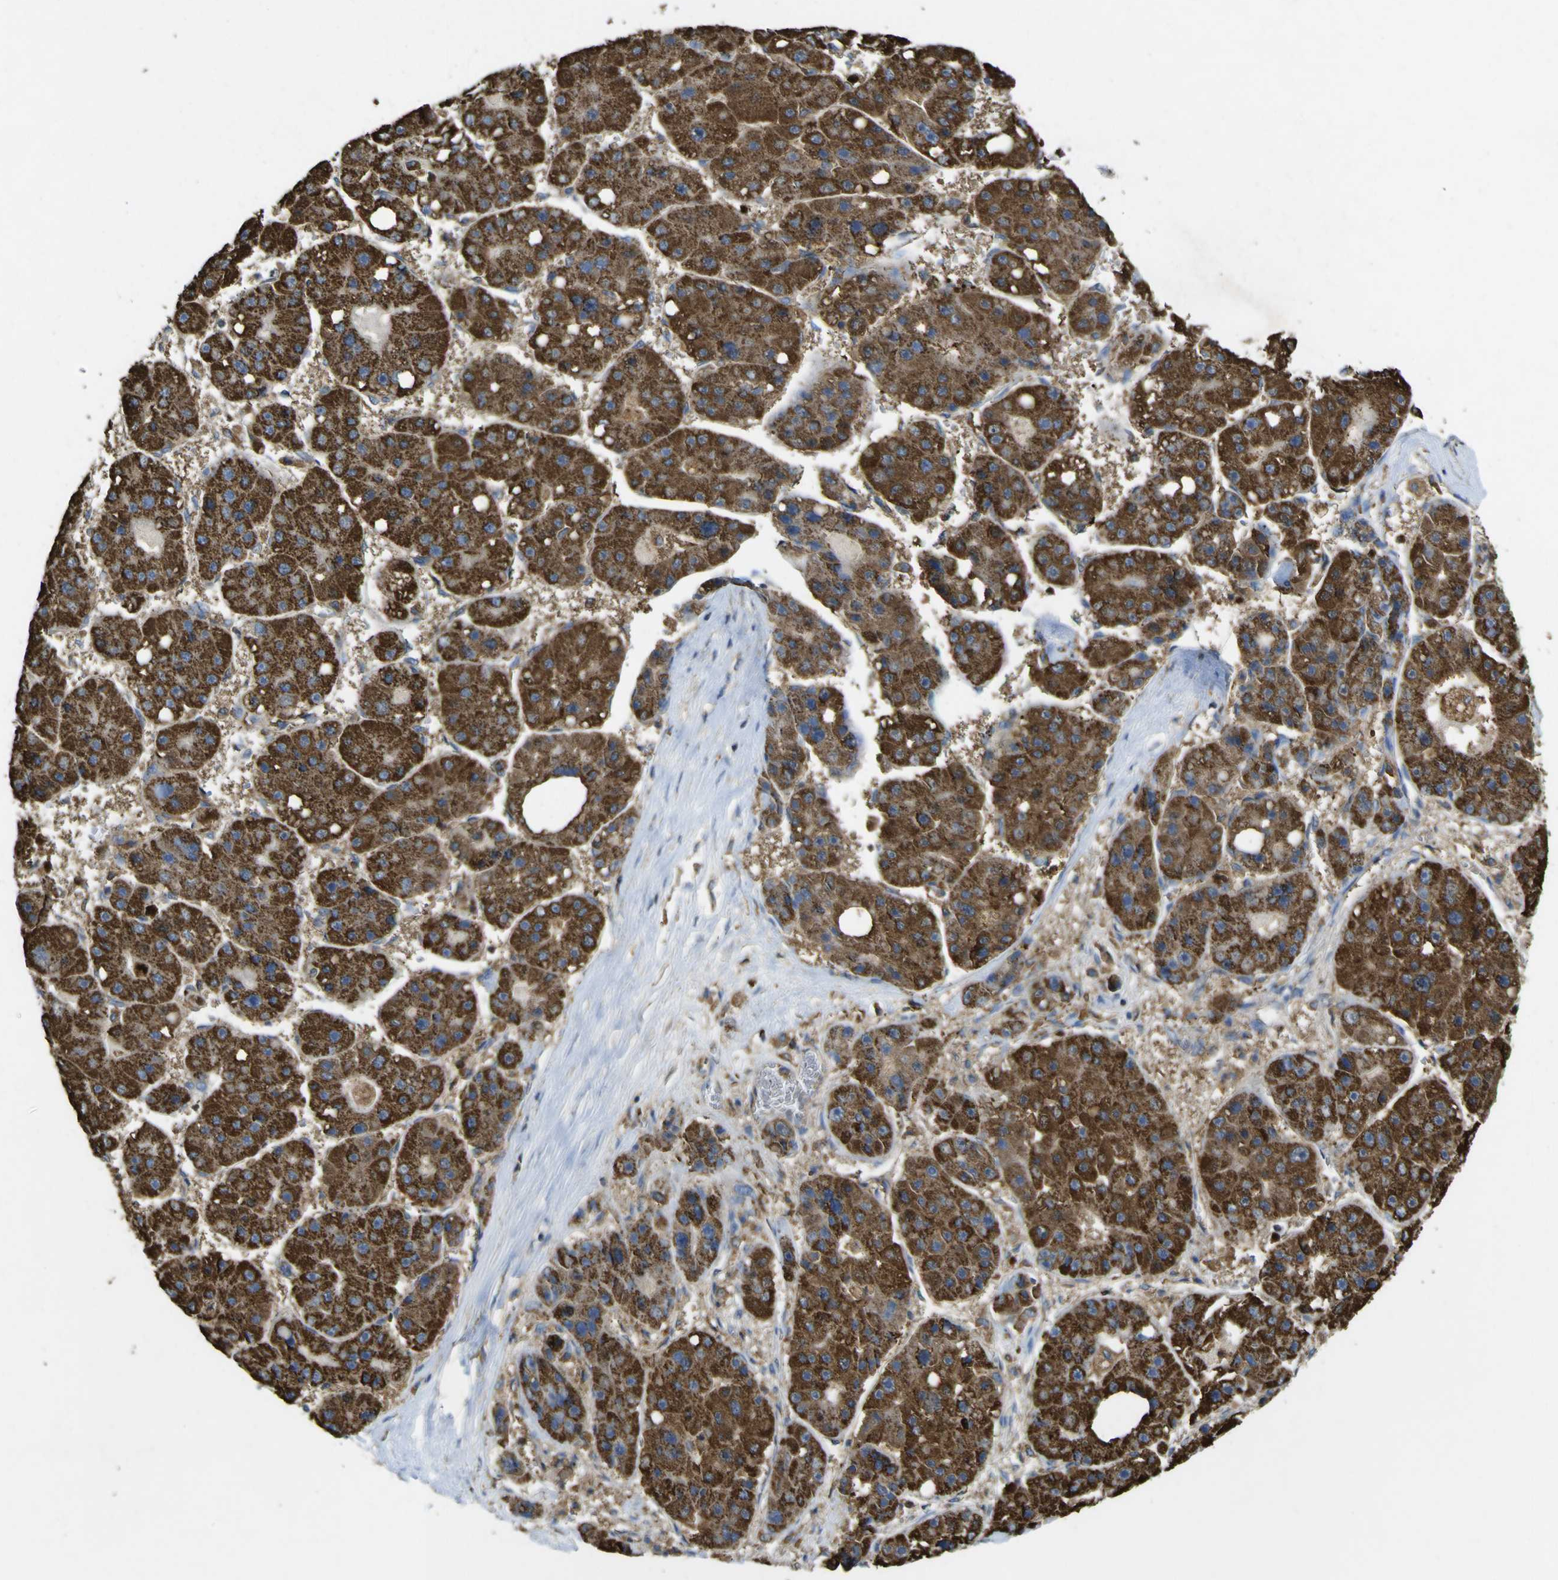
{"staining": {"intensity": "strong", "quantity": ">75%", "location": "cytoplasmic/membranous"}, "tissue": "liver cancer", "cell_type": "Tumor cells", "image_type": "cancer", "snomed": [{"axis": "morphology", "description": "Carcinoma, Hepatocellular, NOS"}, {"axis": "topography", "description": "Liver"}], "caption": "An immunohistochemistry micrograph of neoplastic tissue is shown. Protein staining in brown shows strong cytoplasmic/membranous positivity in liver cancer within tumor cells.", "gene": "ACSL3", "patient": {"sex": "female", "age": 61}}